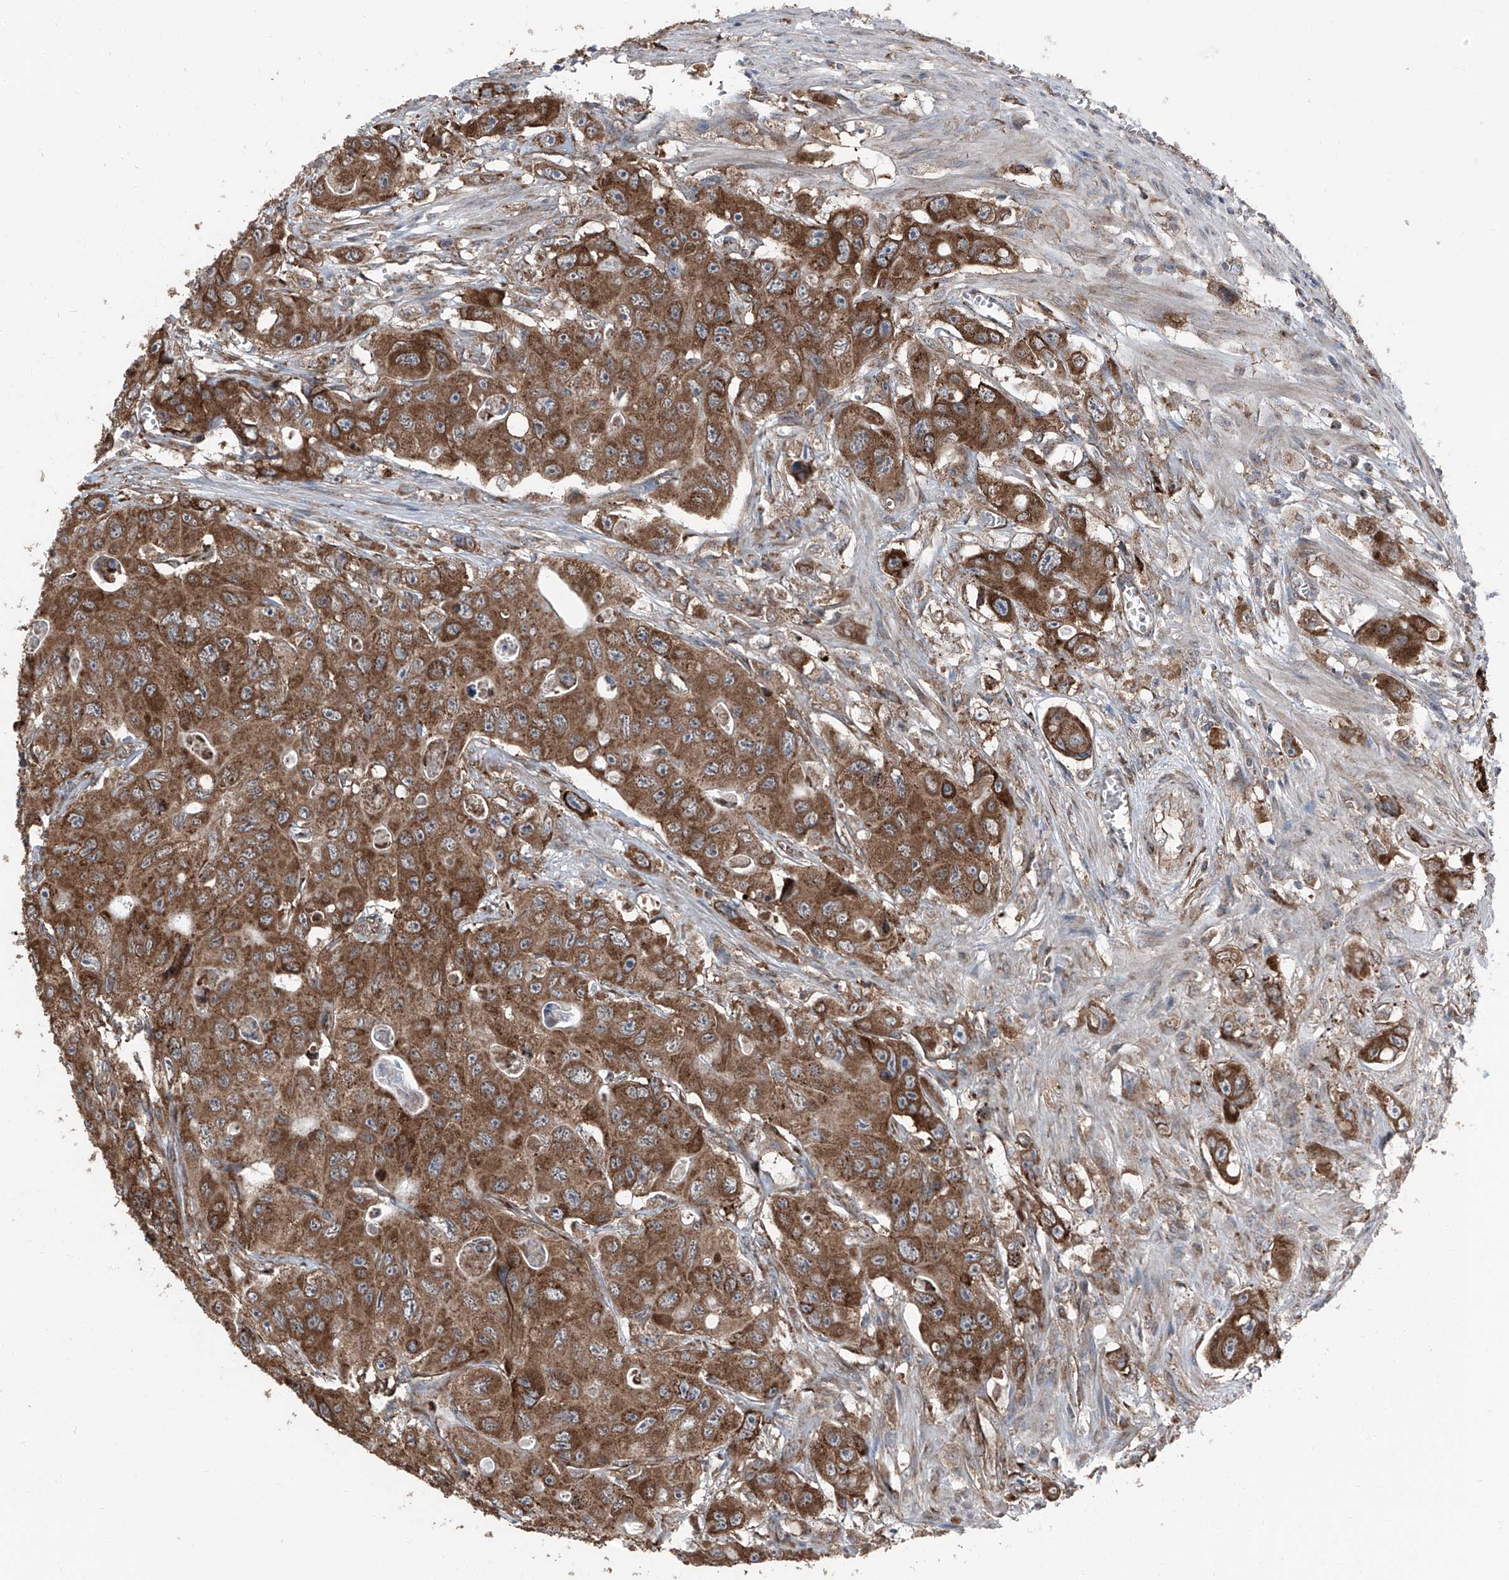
{"staining": {"intensity": "strong", "quantity": ">75%", "location": "cytoplasmic/membranous"}, "tissue": "colorectal cancer", "cell_type": "Tumor cells", "image_type": "cancer", "snomed": [{"axis": "morphology", "description": "Adenocarcinoma, NOS"}, {"axis": "topography", "description": "Colon"}], "caption": "Immunohistochemistry (DAB (3,3'-diaminobenzidine)) staining of colorectal adenocarcinoma exhibits strong cytoplasmic/membranous protein staining in approximately >75% of tumor cells.", "gene": "LIMK1", "patient": {"sex": "female", "age": 46}}